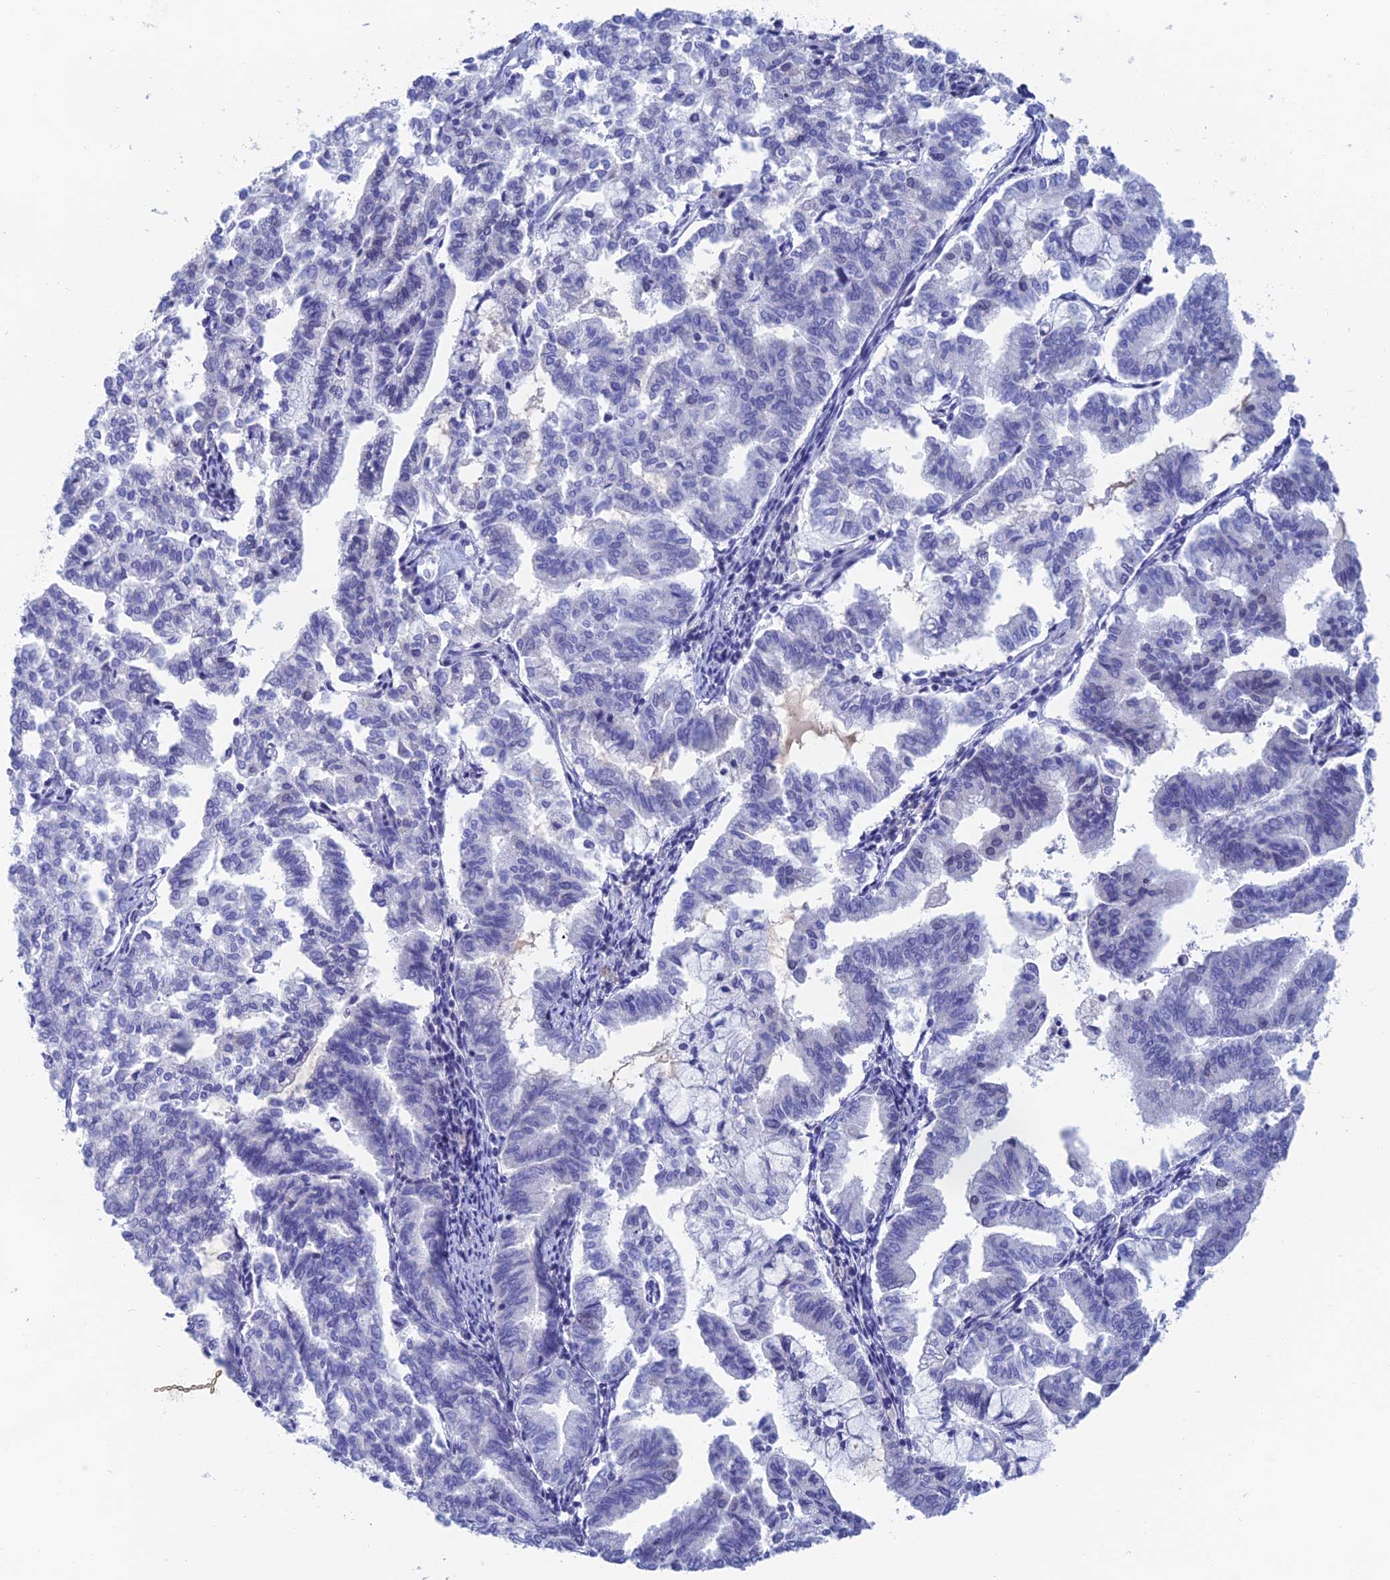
{"staining": {"intensity": "weak", "quantity": "25%-75%", "location": "nuclear"}, "tissue": "endometrial cancer", "cell_type": "Tumor cells", "image_type": "cancer", "snomed": [{"axis": "morphology", "description": "Adenocarcinoma, NOS"}, {"axis": "topography", "description": "Endometrium"}], "caption": "An image of human endometrial cancer stained for a protein shows weak nuclear brown staining in tumor cells.", "gene": "NABP2", "patient": {"sex": "female", "age": 79}}